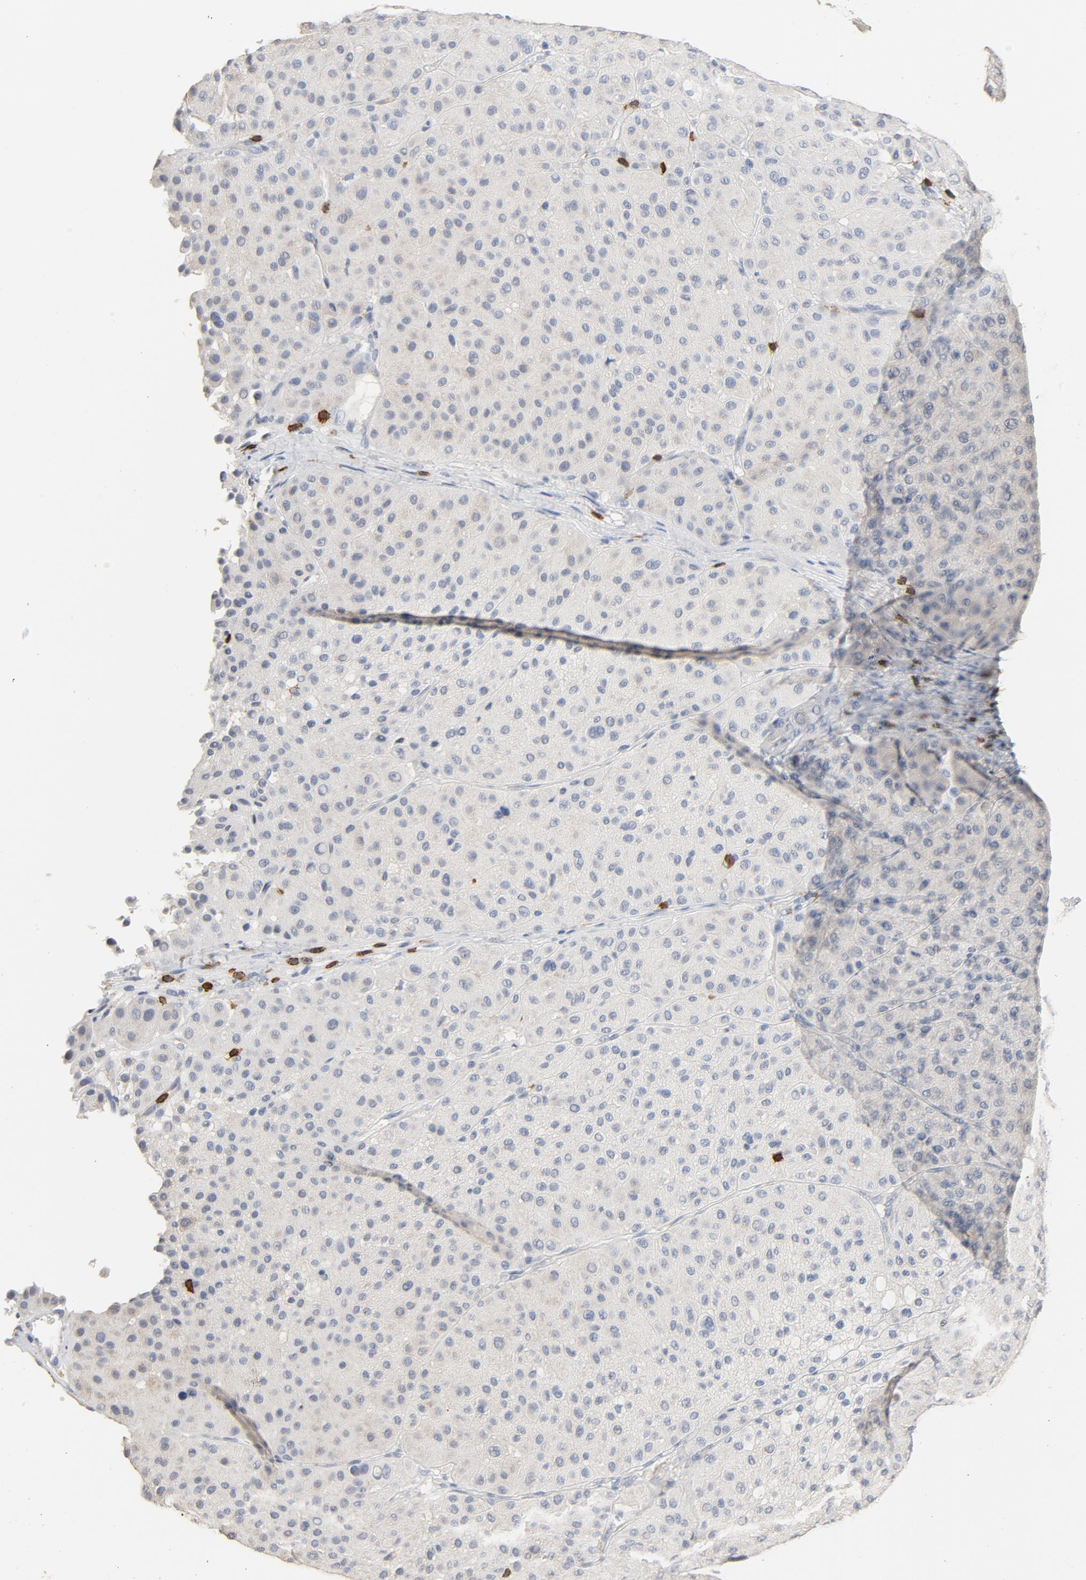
{"staining": {"intensity": "negative", "quantity": "none", "location": "none"}, "tissue": "melanoma", "cell_type": "Tumor cells", "image_type": "cancer", "snomed": [{"axis": "morphology", "description": "Normal tissue, NOS"}, {"axis": "morphology", "description": "Malignant melanoma, Metastatic site"}, {"axis": "topography", "description": "Skin"}], "caption": "Human melanoma stained for a protein using immunohistochemistry (IHC) exhibits no staining in tumor cells.", "gene": "CD247", "patient": {"sex": "male", "age": 41}}